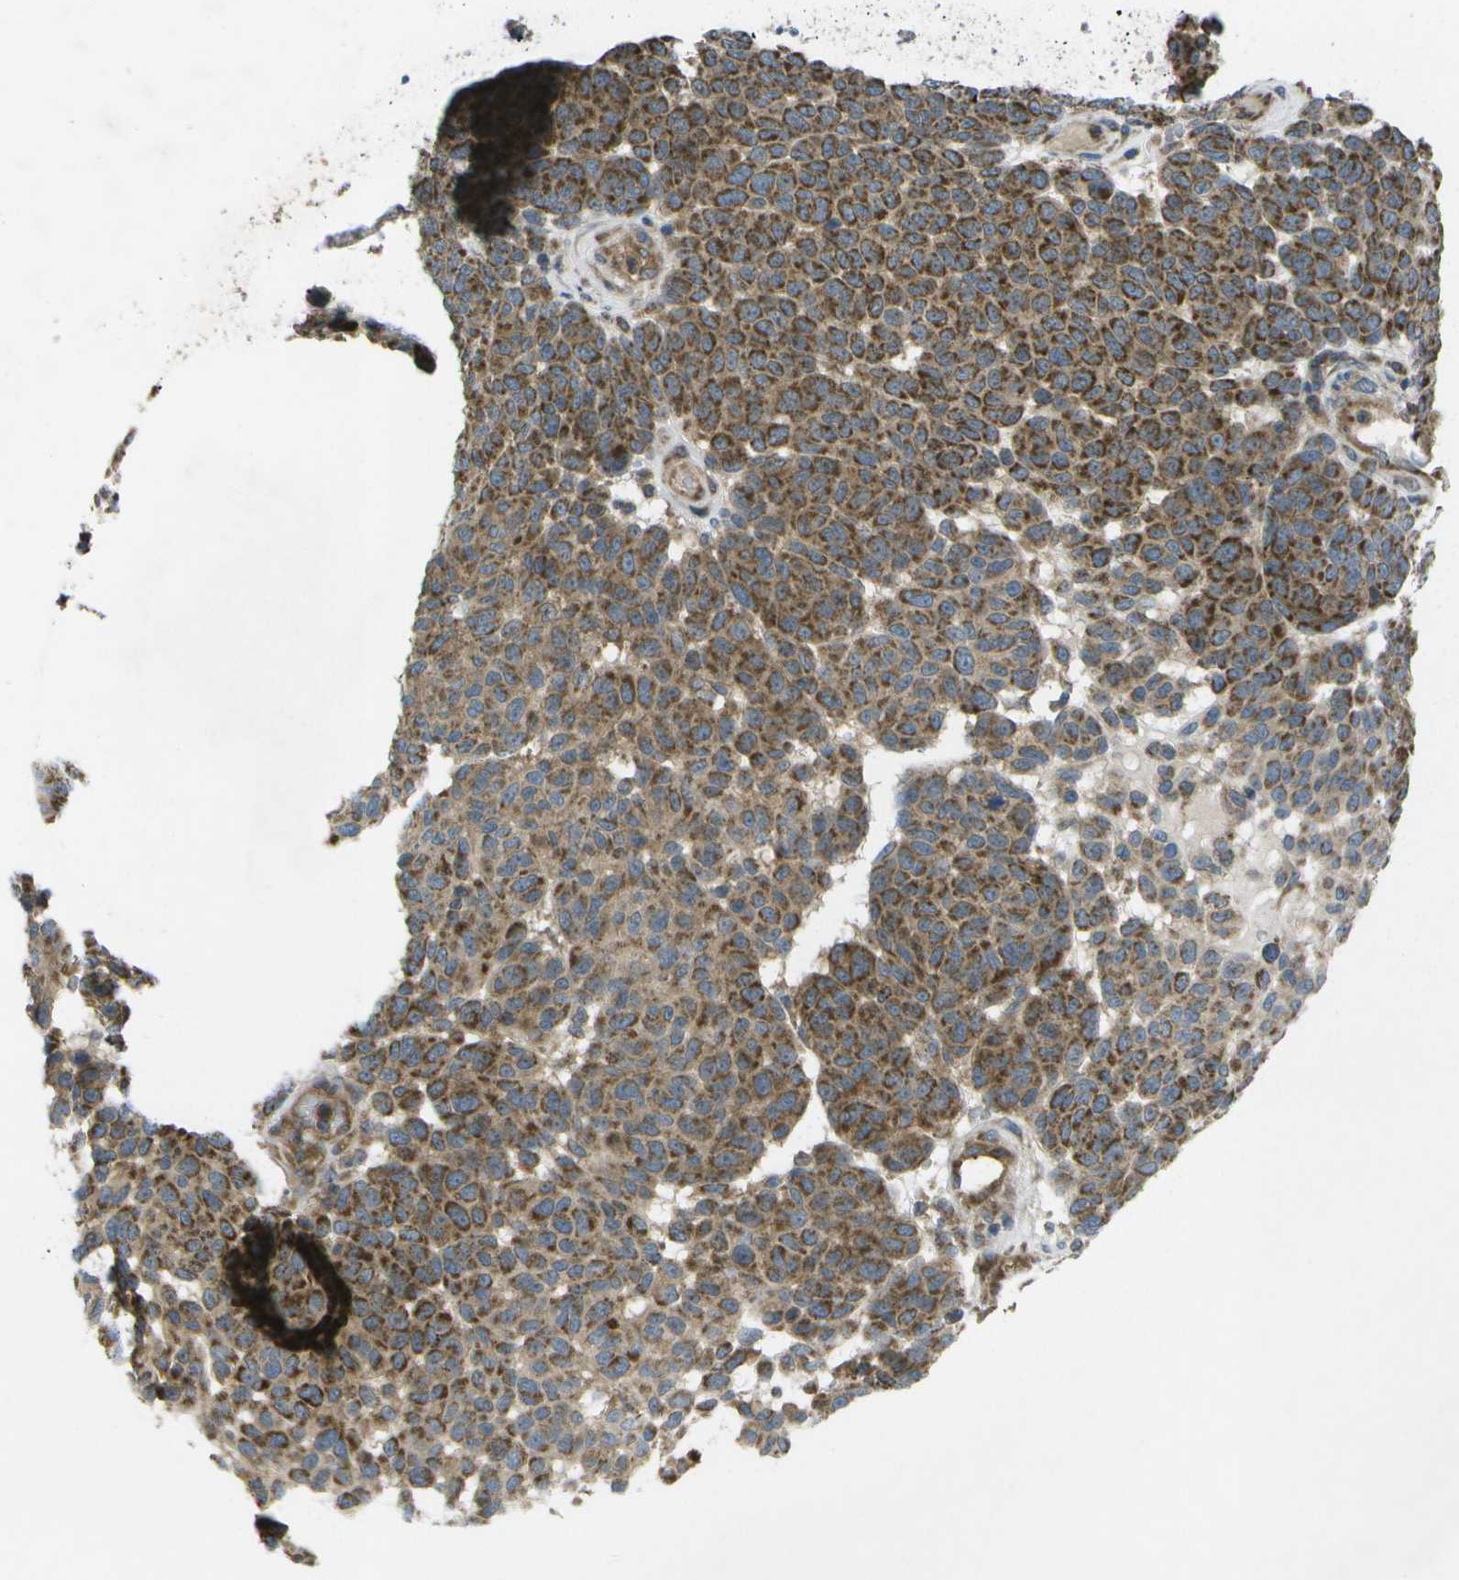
{"staining": {"intensity": "moderate", "quantity": ">75%", "location": "cytoplasmic/membranous"}, "tissue": "melanoma", "cell_type": "Tumor cells", "image_type": "cancer", "snomed": [{"axis": "morphology", "description": "Malignant melanoma, NOS"}, {"axis": "topography", "description": "Skin"}], "caption": "Human melanoma stained with a brown dye shows moderate cytoplasmic/membranous positive staining in about >75% of tumor cells.", "gene": "DPM3", "patient": {"sex": "male", "age": 59}}